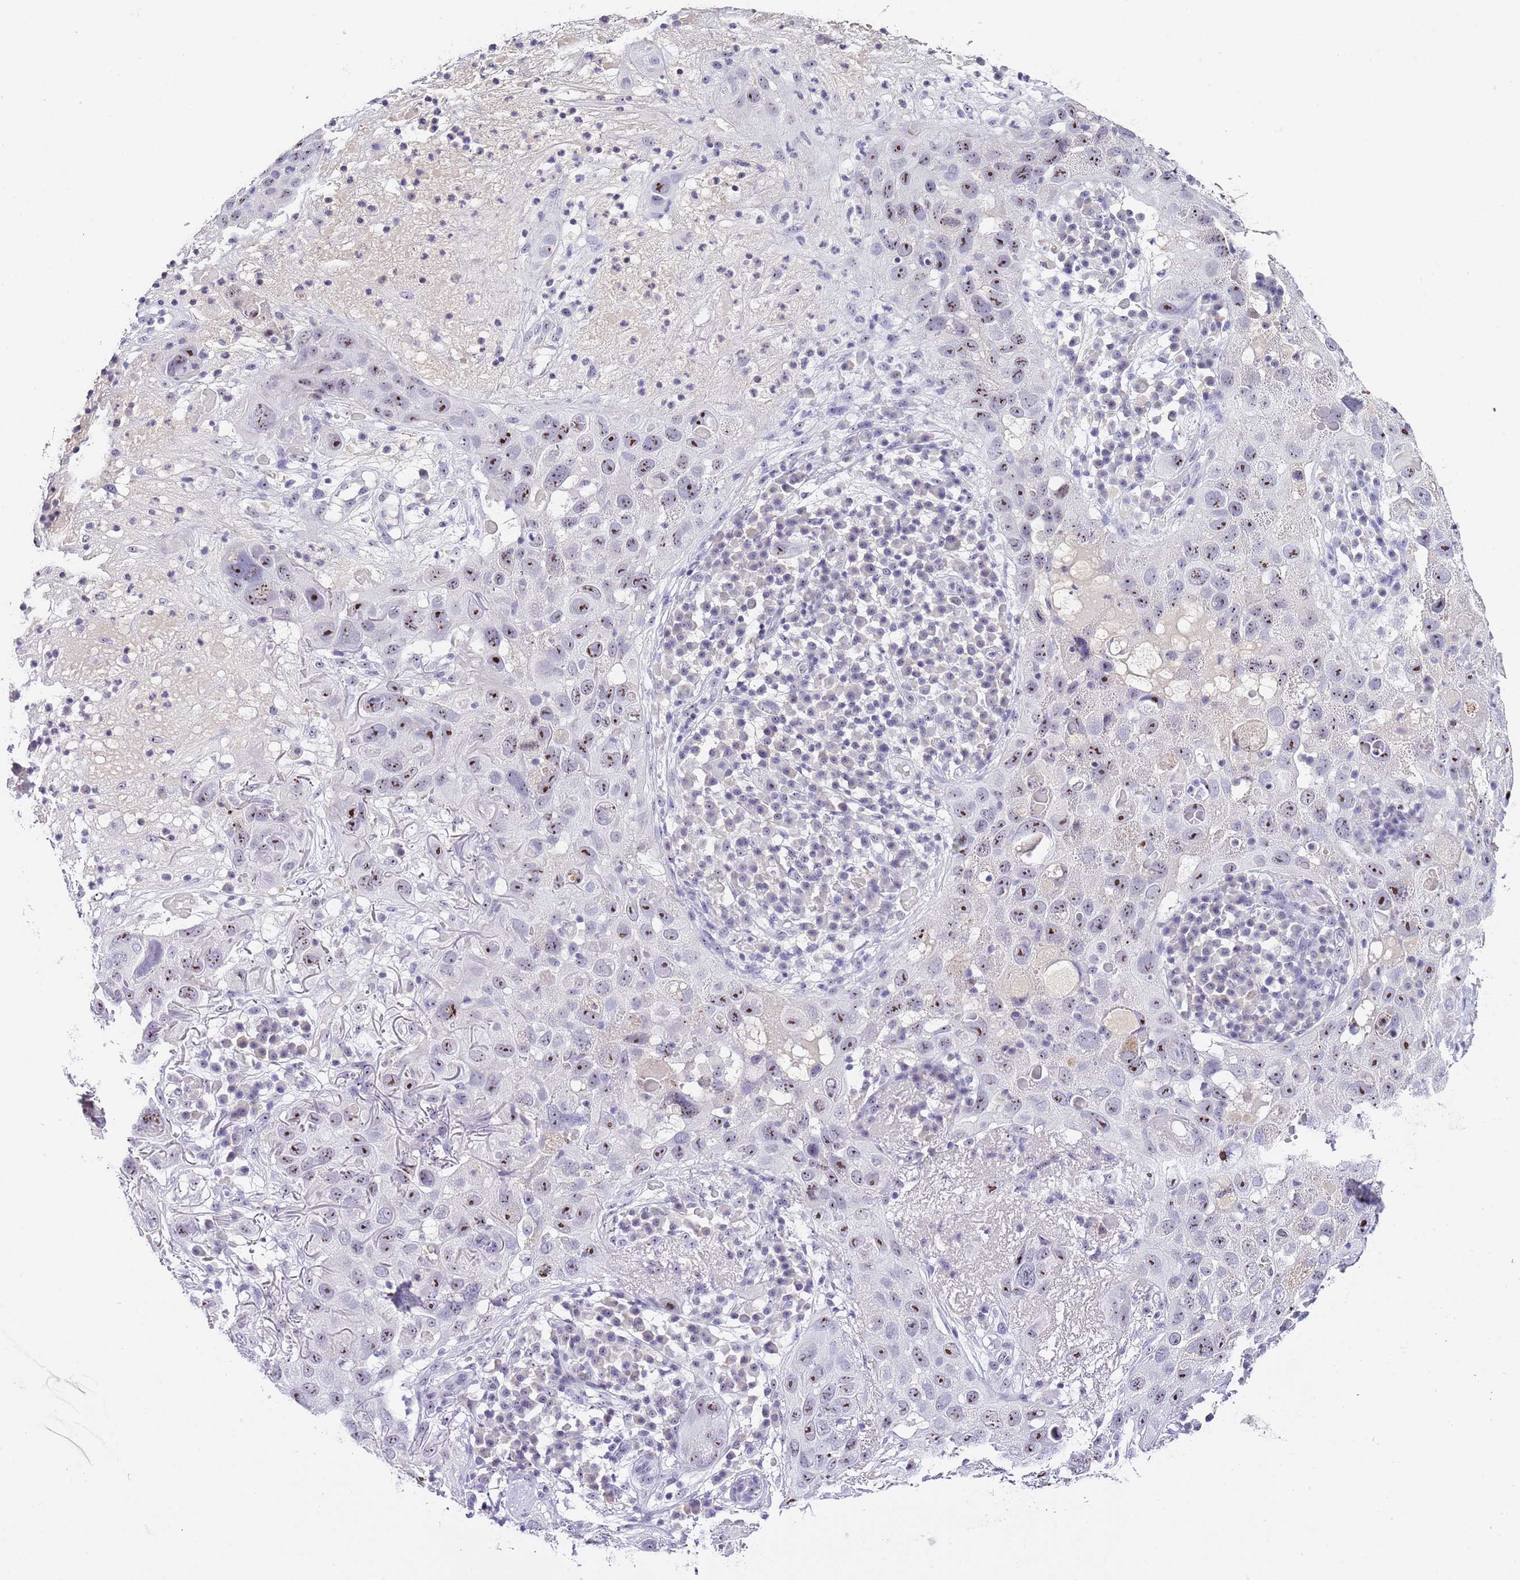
{"staining": {"intensity": "moderate", "quantity": ">75%", "location": "nuclear"}, "tissue": "skin cancer", "cell_type": "Tumor cells", "image_type": "cancer", "snomed": [{"axis": "morphology", "description": "Squamous cell carcinoma in situ, NOS"}, {"axis": "morphology", "description": "Squamous cell carcinoma, NOS"}, {"axis": "topography", "description": "Skin"}], "caption": "A high-resolution micrograph shows immunohistochemistry staining of squamous cell carcinoma in situ (skin), which displays moderate nuclear expression in about >75% of tumor cells.", "gene": "NOP56", "patient": {"sex": "male", "age": 93}}